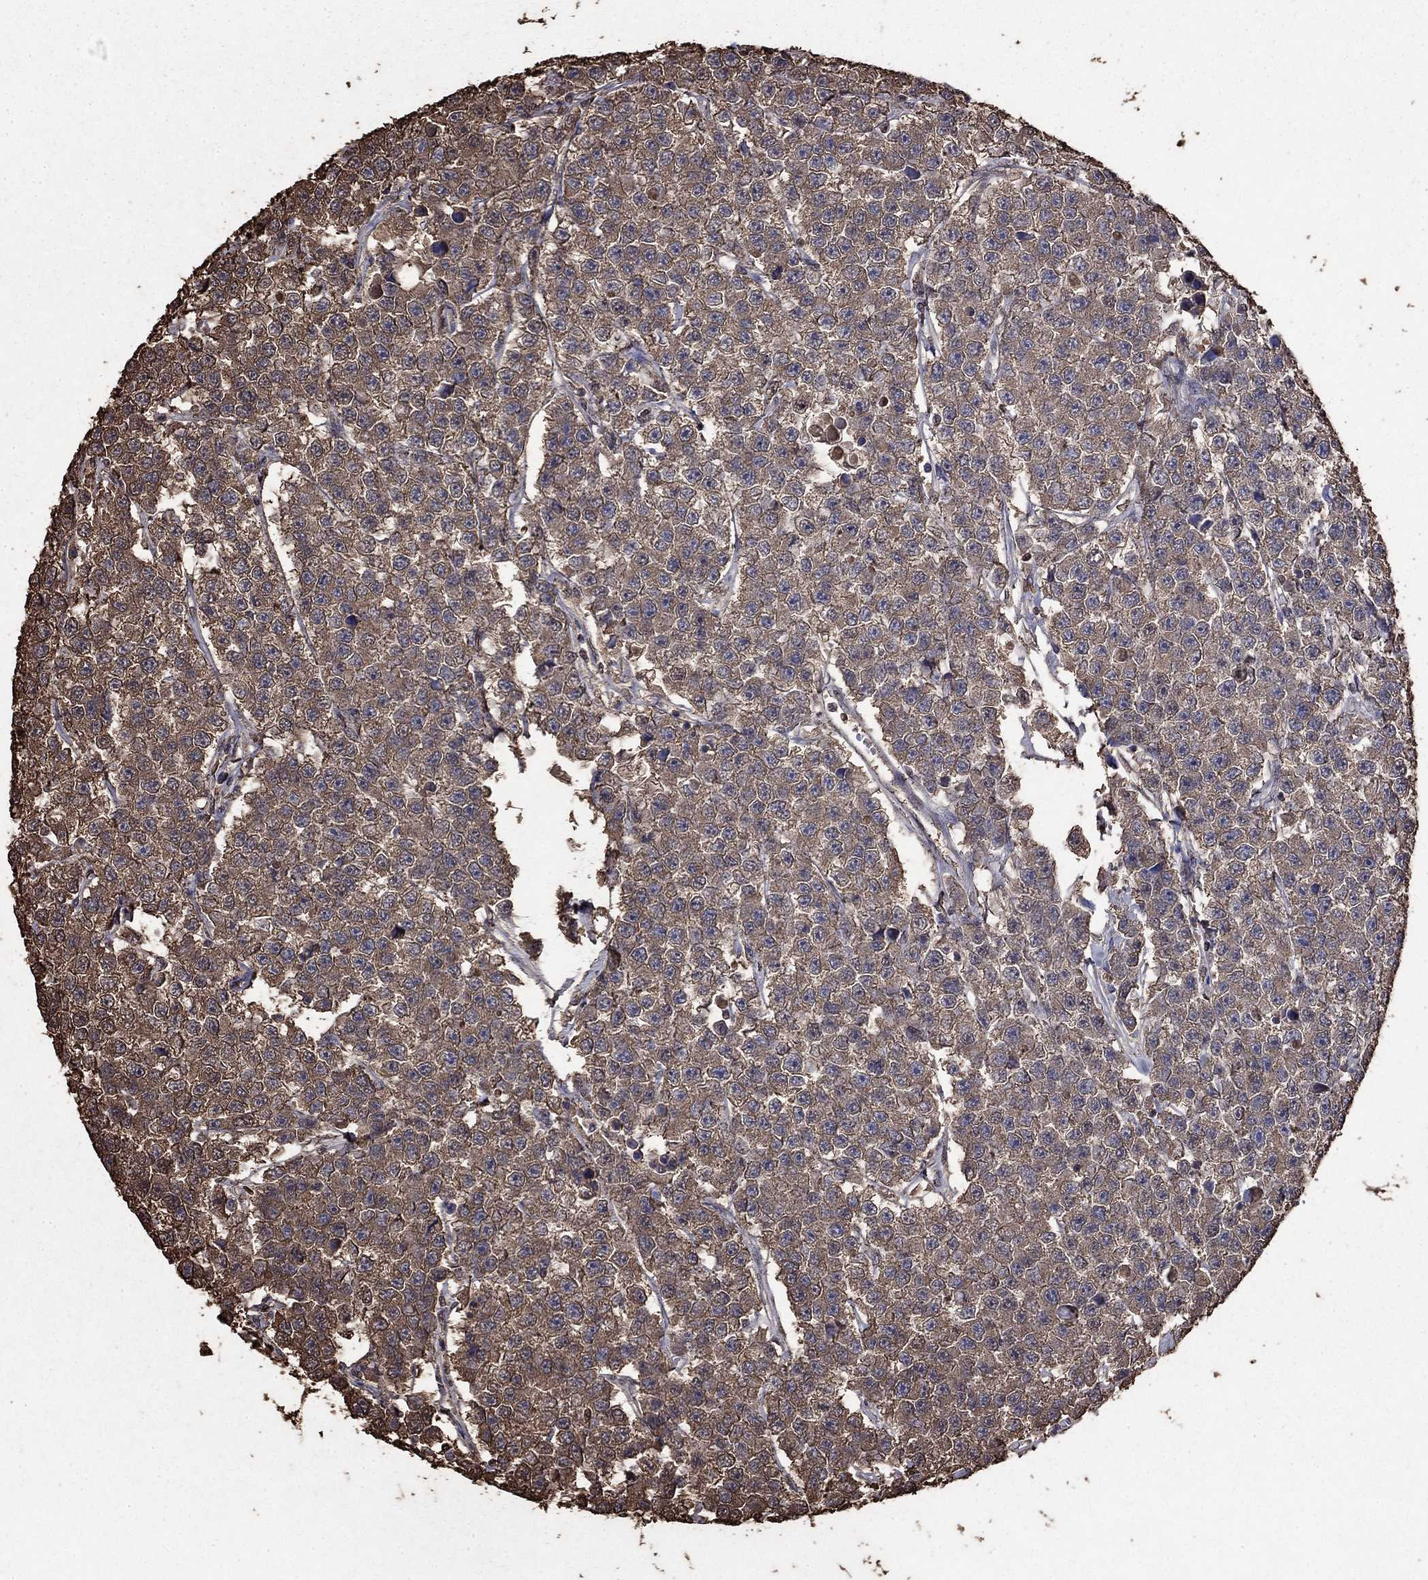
{"staining": {"intensity": "strong", "quantity": "25%-75%", "location": "cytoplasmic/membranous"}, "tissue": "testis cancer", "cell_type": "Tumor cells", "image_type": "cancer", "snomed": [{"axis": "morphology", "description": "Seminoma, NOS"}, {"axis": "topography", "description": "Testis"}], "caption": "Immunohistochemistry of human testis cancer (seminoma) displays high levels of strong cytoplasmic/membranous positivity in approximately 25%-75% of tumor cells.", "gene": "GAPDH", "patient": {"sex": "male", "age": 59}}